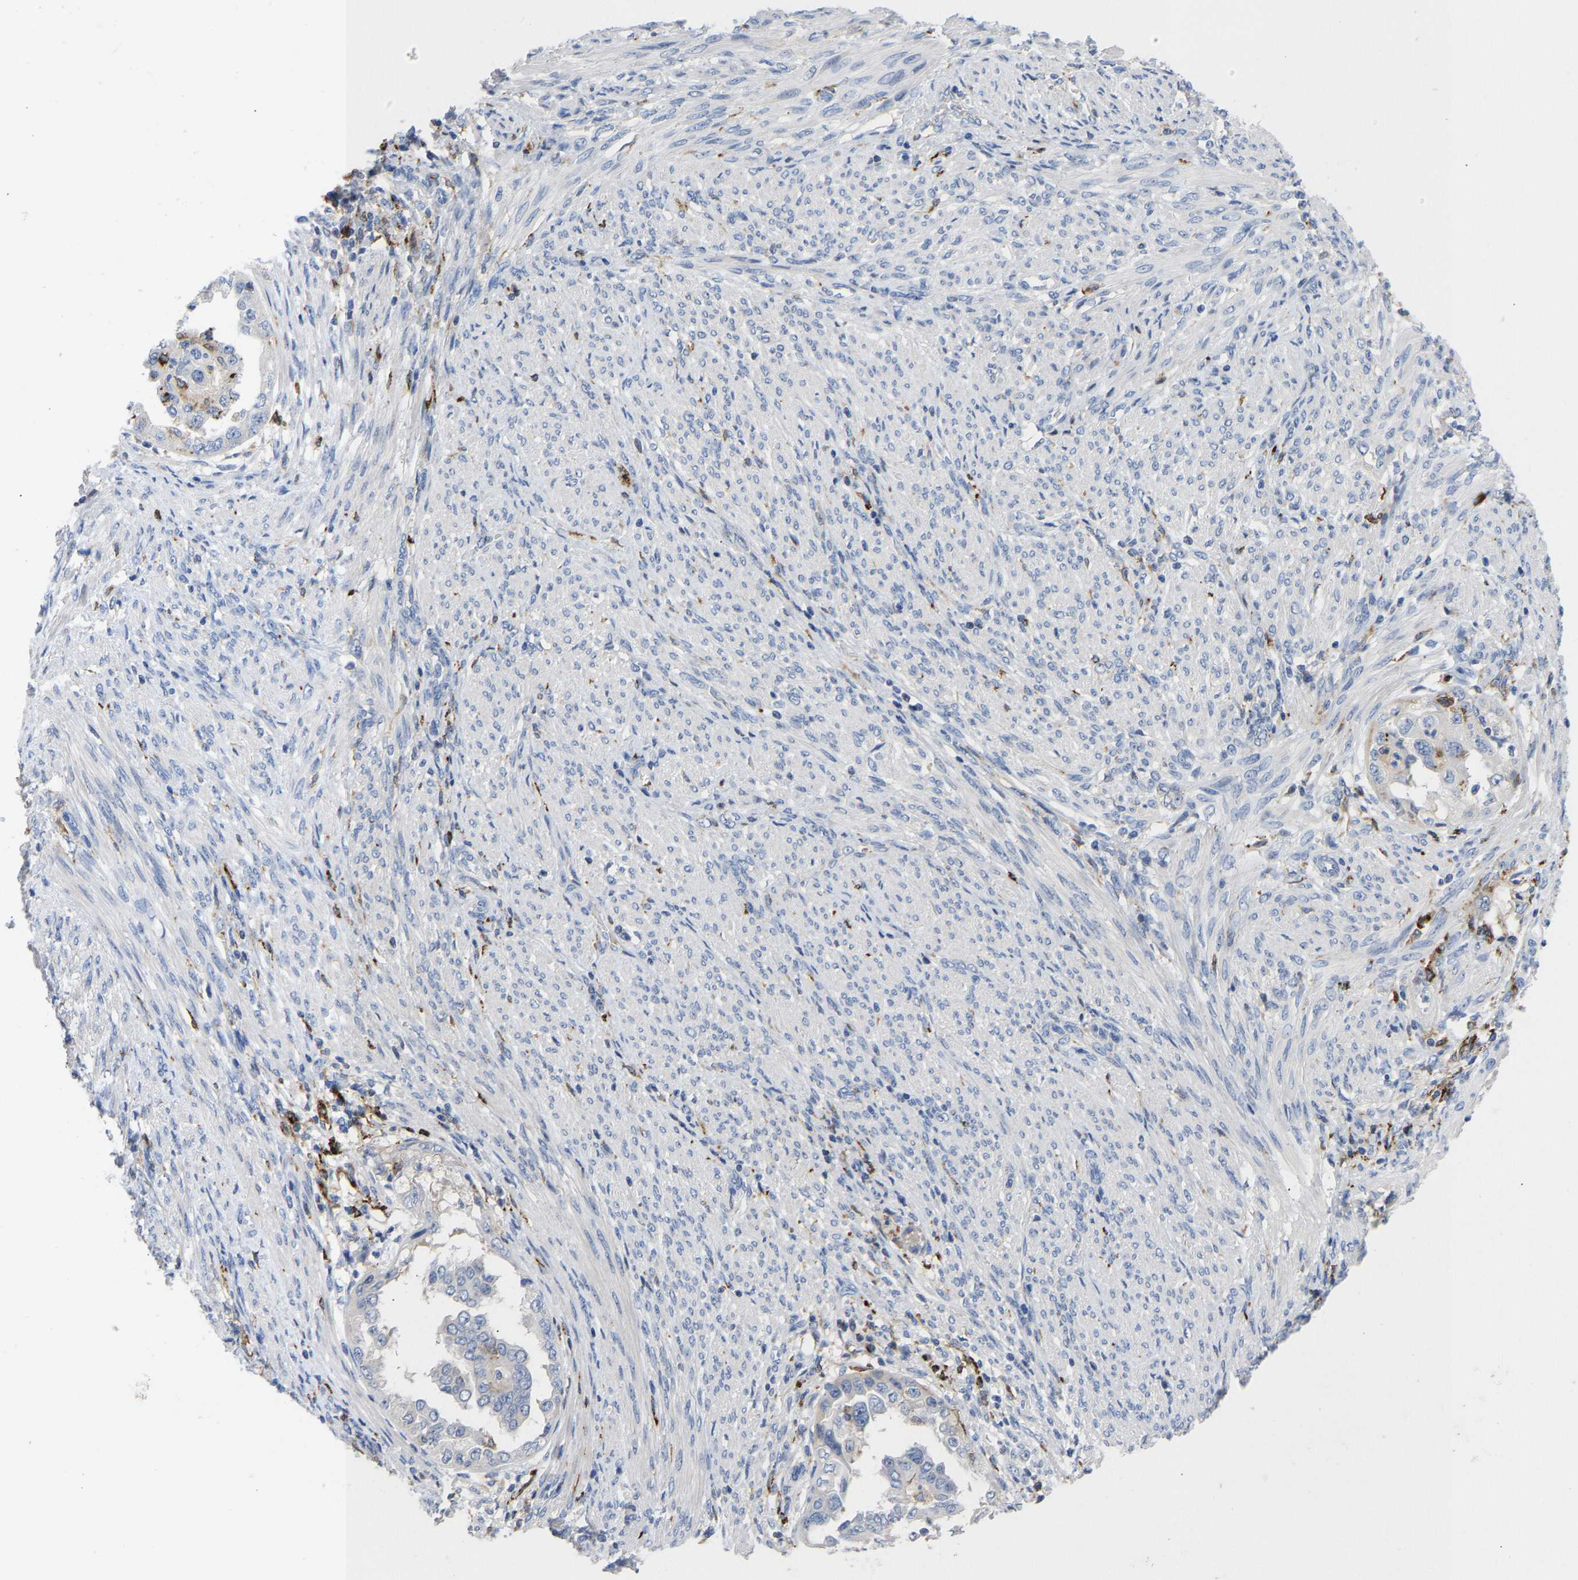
{"staining": {"intensity": "negative", "quantity": "none", "location": "none"}, "tissue": "endometrial cancer", "cell_type": "Tumor cells", "image_type": "cancer", "snomed": [{"axis": "morphology", "description": "Adenocarcinoma, NOS"}, {"axis": "topography", "description": "Endometrium"}], "caption": "IHC histopathology image of endometrial cancer (adenocarcinoma) stained for a protein (brown), which exhibits no expression in tumor cells.", "gene": "FGF18", "patient": {"sex": "female", "age": 85}}